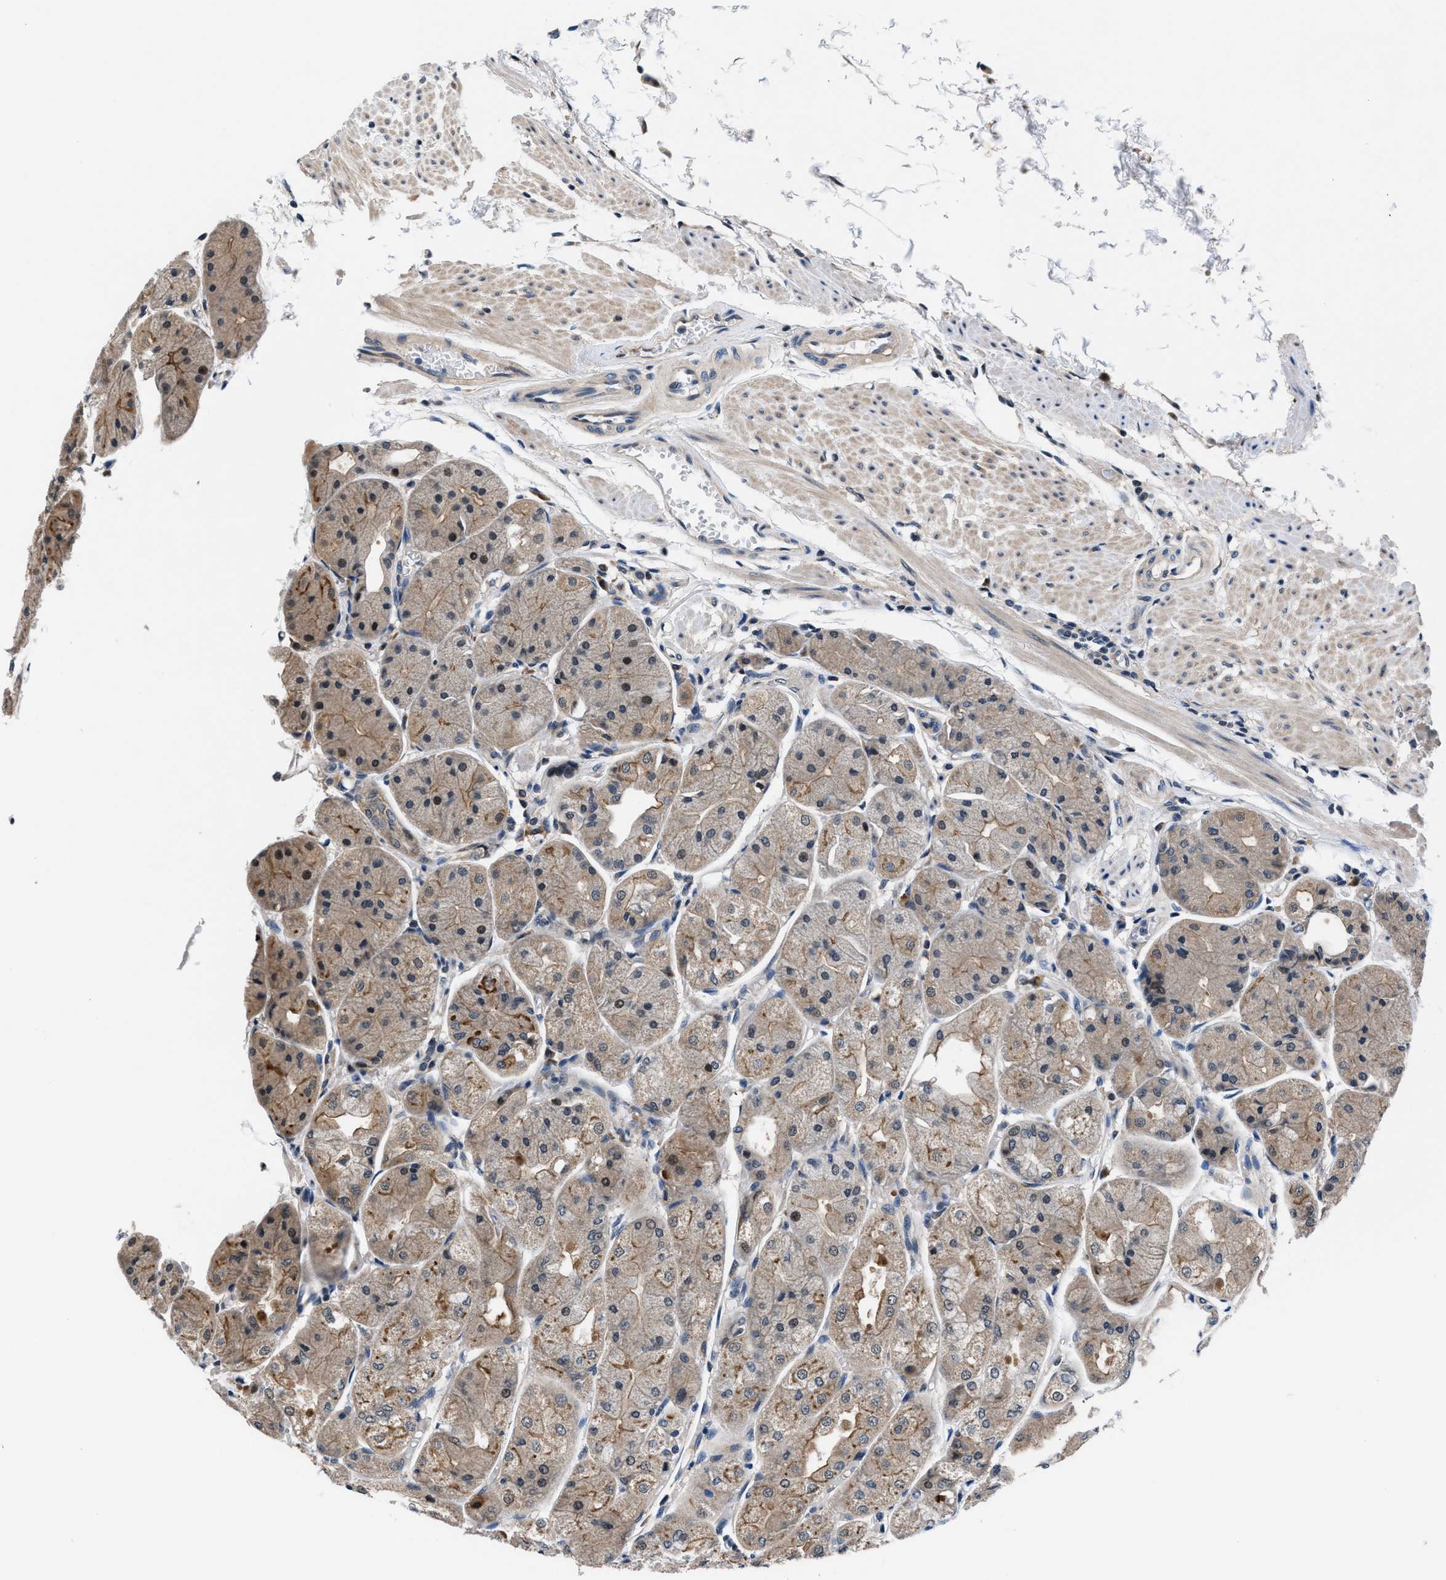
{"staining": {"intensity": "weak", "quantity": ">75%", "location": "cytoplasmic/membranous"}, "tissue": "stomach", "cell_type": "Glandular cells", "image_type": "normal", "snomed": [{"axis": "morphology", "description": "Normal tissue, NOS"}, {"axis": "topography", "description": "Stomach, upper"}], "caption": "This is an image of immunohistochemistry staining of normal stomach, which shows weak staining in the cytoplasmic/membranous of glandular cells.", "gene": "PRPSAP2", "patient": {"sex": "male", "age": 72}}